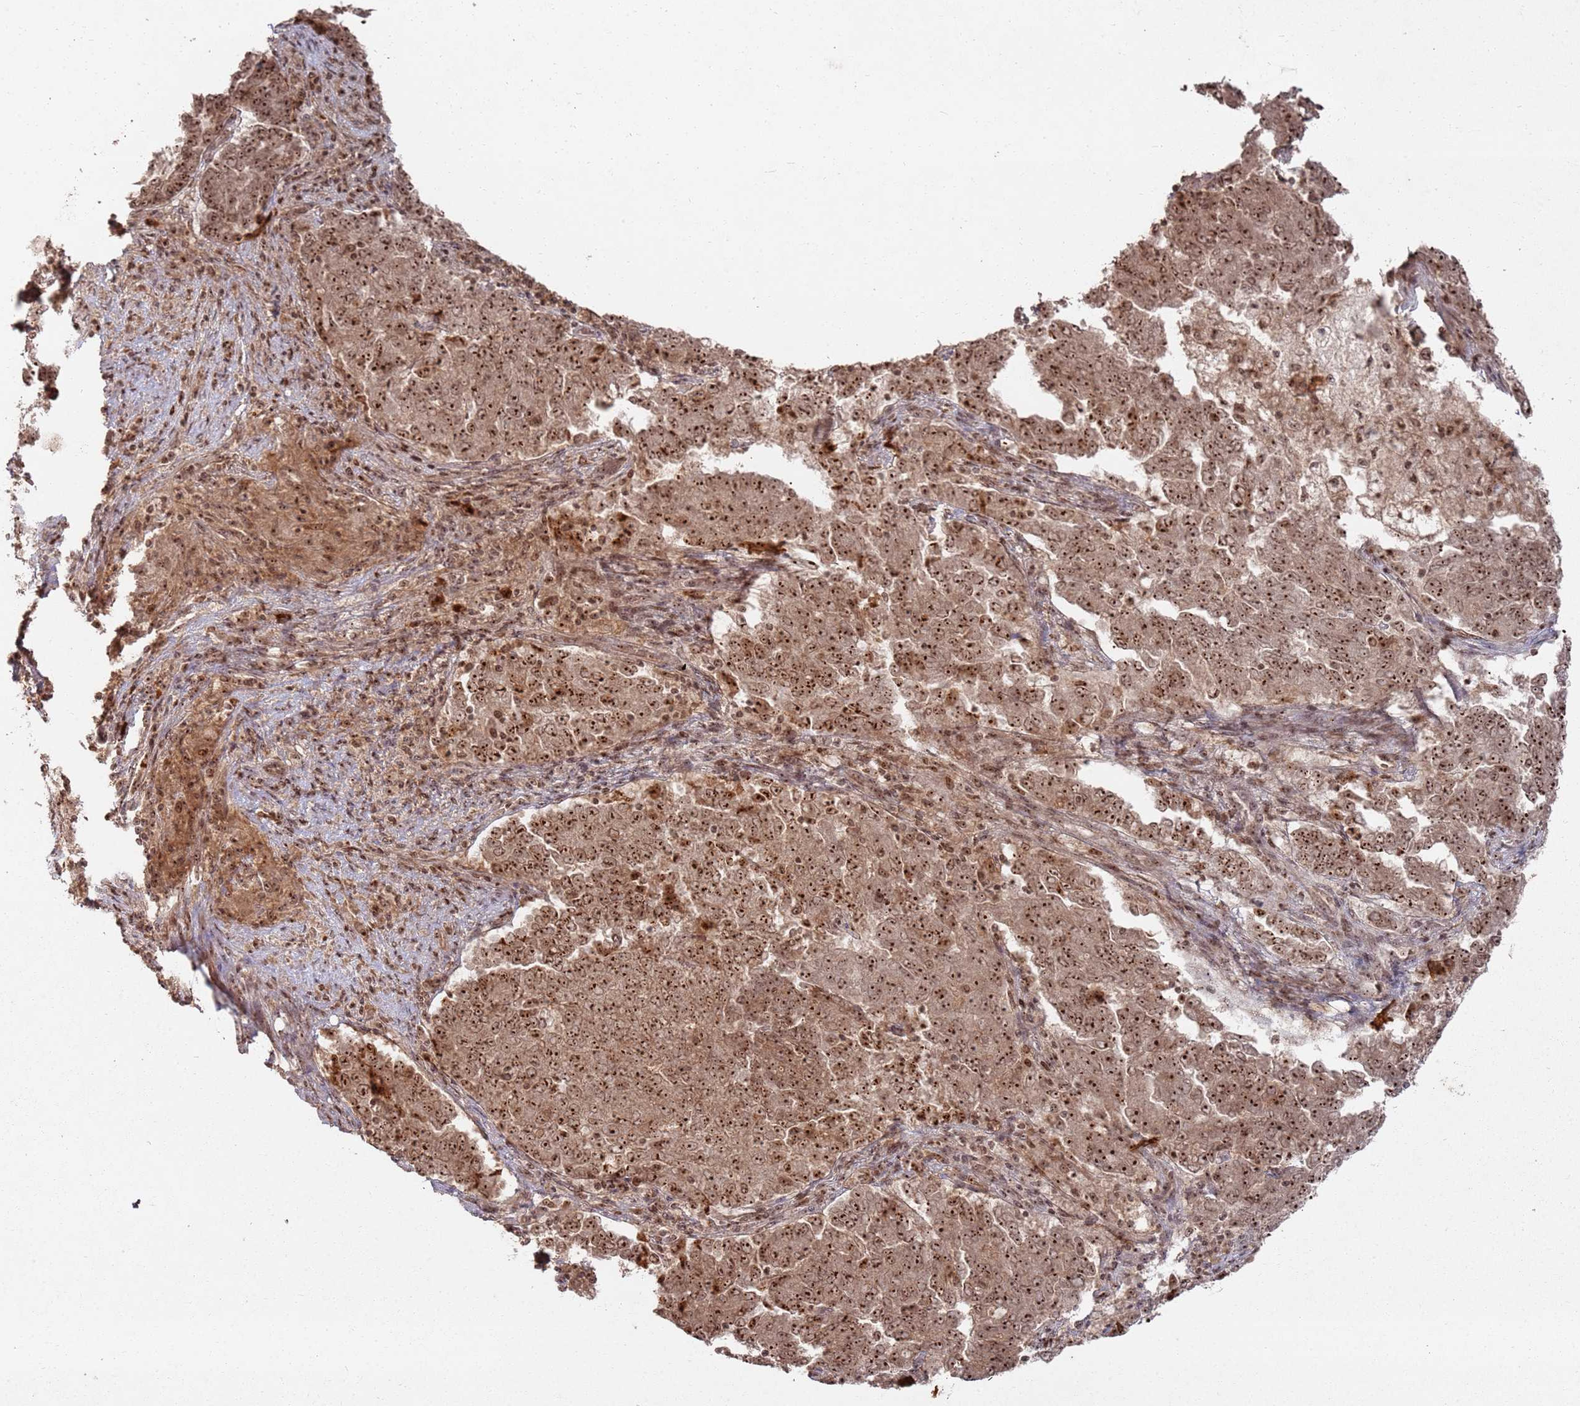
{"staining": {"intensity": "strong", "quantity": ">75%", "location": "nuclear"}, "tissue": "endometrial cancer", "cell_type": "Tumor cells", "image_type": "cancer", "snomed": [{"axis": "morphology", "description": "Adenocarcinoma, NOS"}, {"axis": "topography", "description": "Endometrium"}], "caption": "Endometrial cancer (adenocarcinoma) stained with a brown dye demonstrates strong nuclear positive expression in approximately >75% of tumor cells.", "gene": "UTP11", "patient": {"sex": "female", "age": 80}}